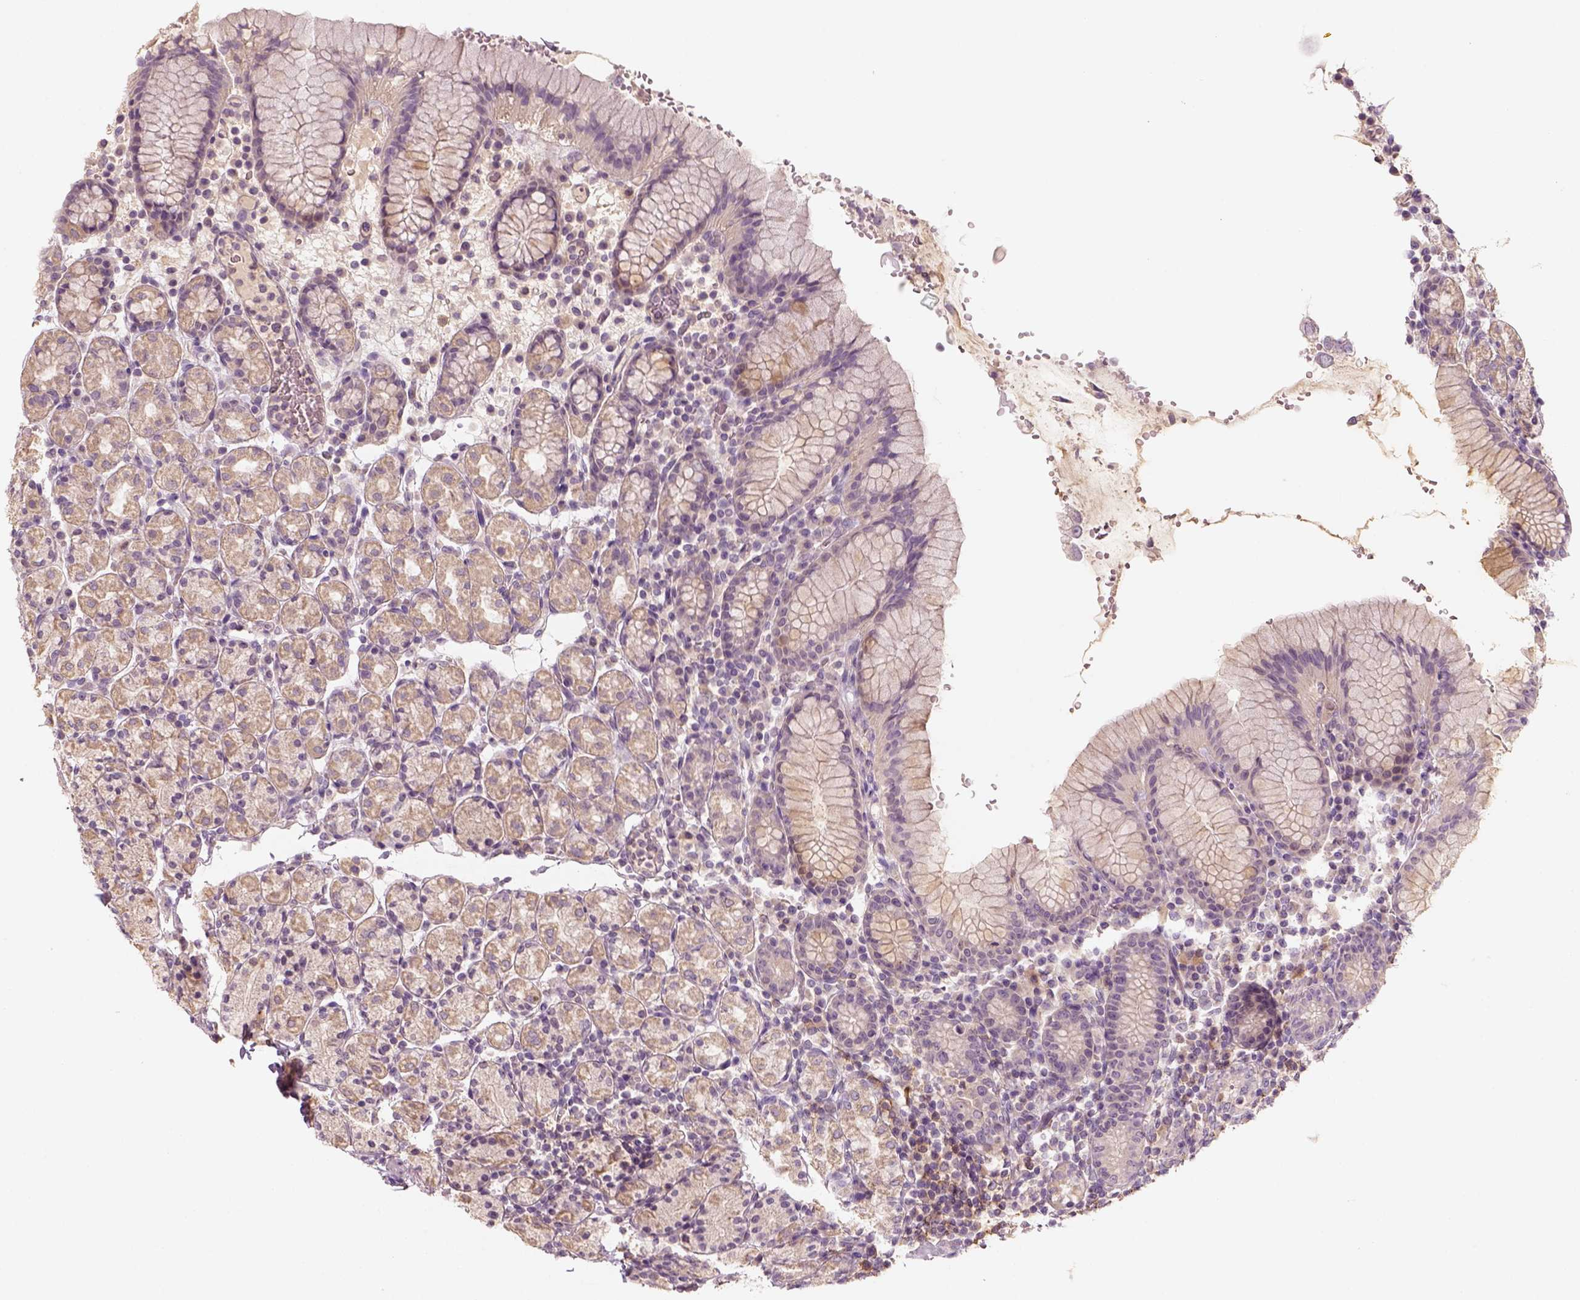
{"staining": {"intensity": "weak", "quantity": "<25%", "location": "cytoplasmic/membranous"}, "tissue": "stomach", "cell_type": "Glandular cells", "image_type": "normal", "snomed": [{"axis": "morphology", "description": "Normal tissue, NOS"}, {"axis": "topography", "description": "Stomach, upper"}, {"axis": "topography", "description": "Stomach"}], "caption": "This is an immunohistochemistry (IHC) micrograph of normal stomach. There is no positivity in glandular cells.", "gene": "AQP9", "patient": {"sex": "male", "age": 62}}